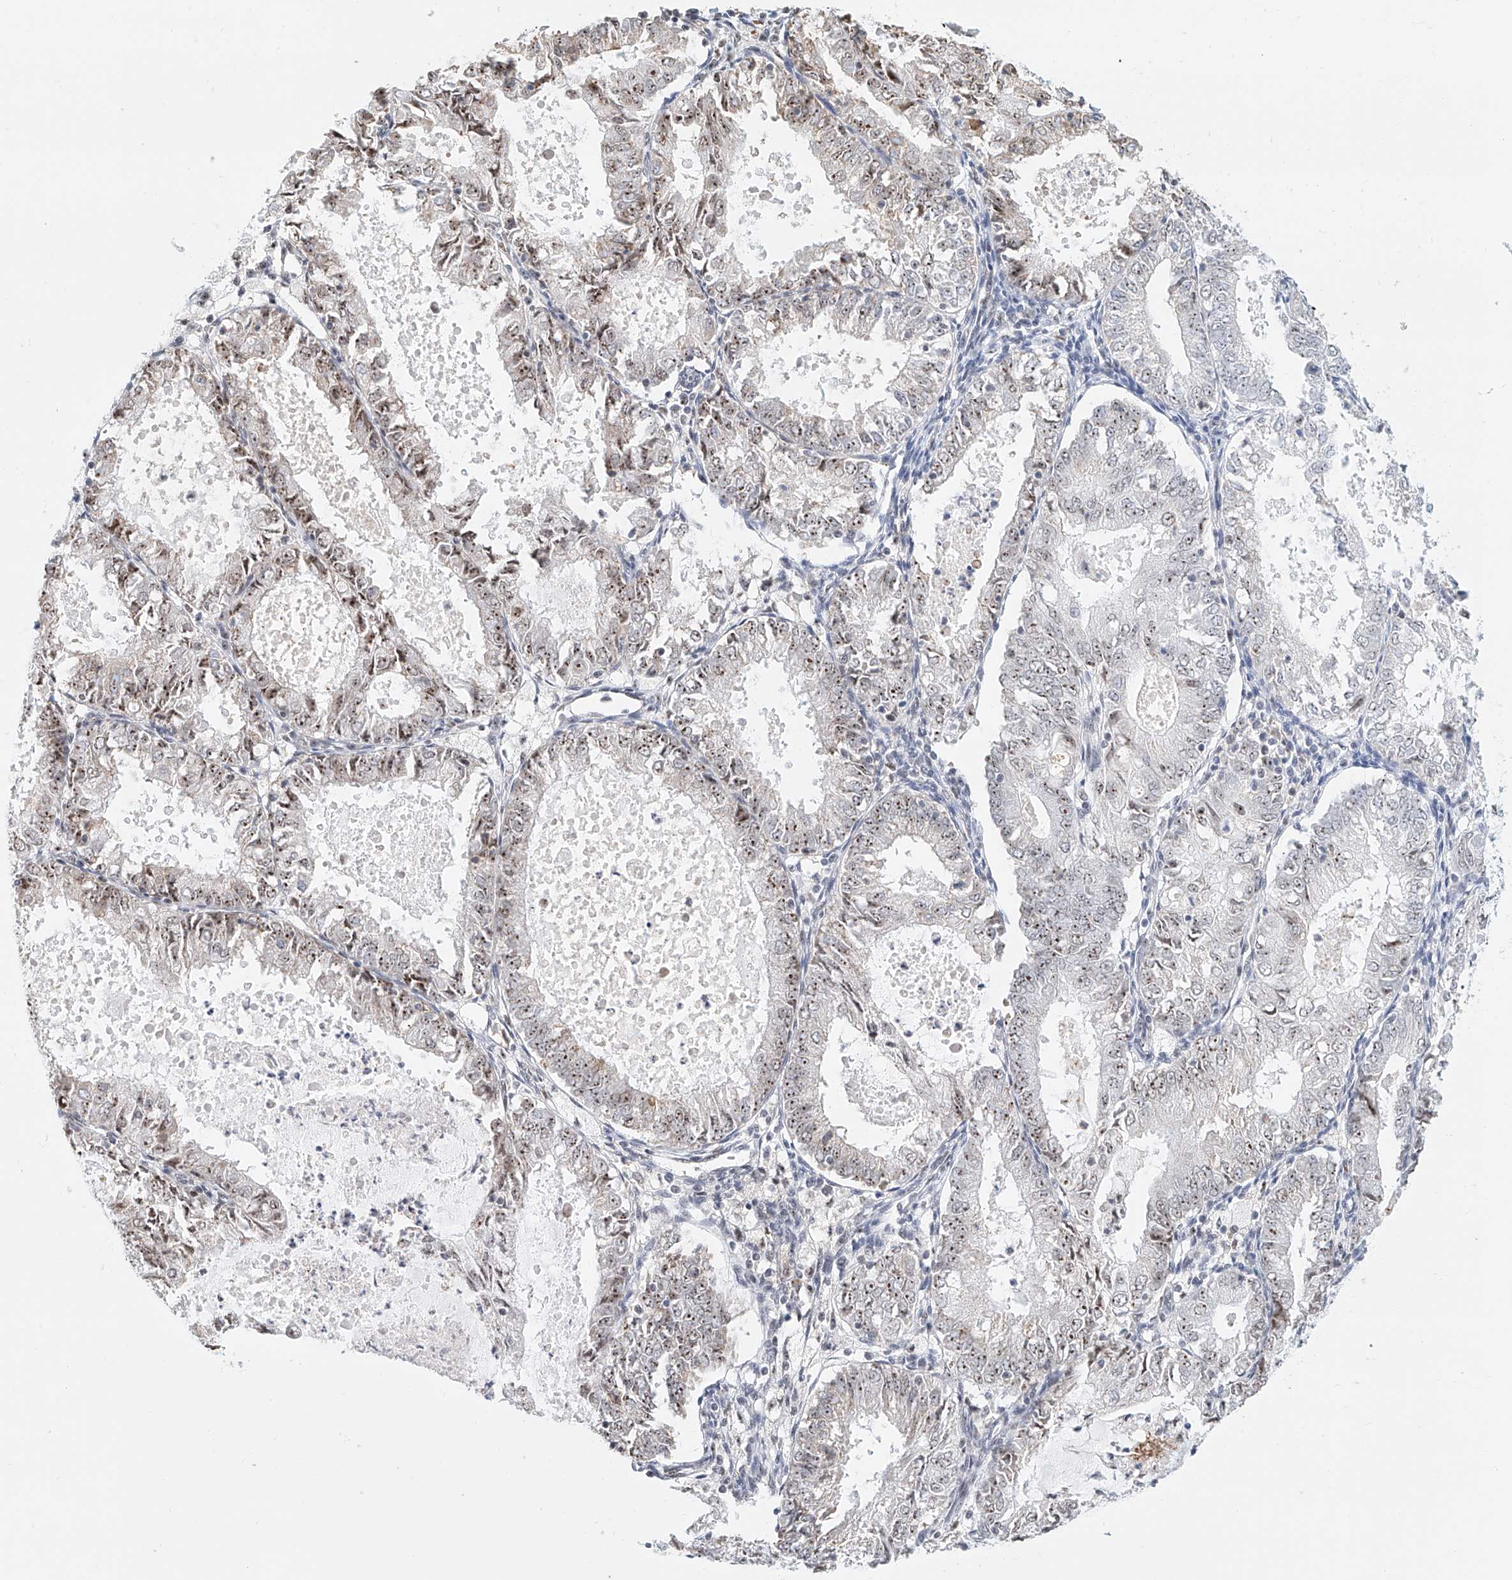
{"staining": {"intensity": "moderate", "quantity": ">75%", "location": "nuclear"}, "tissue": "endometrial cancer", "cell_type": "Tumor cells", "image_type": "cancer", "snomed": [{"axis": "morphology", "description": "Adenocarcinoma, NOS"}, {"axis": "topography", "description": "Endometrium"}], "caption": "There is medium levels of moderate nuclear positivity in tumor cells of endometrial adenocarcinoma, as demonstrated by immunohistochemical staining (brown color).", "gene": "PRUNE2", "patient": {"sex": "female", "age": 57}}